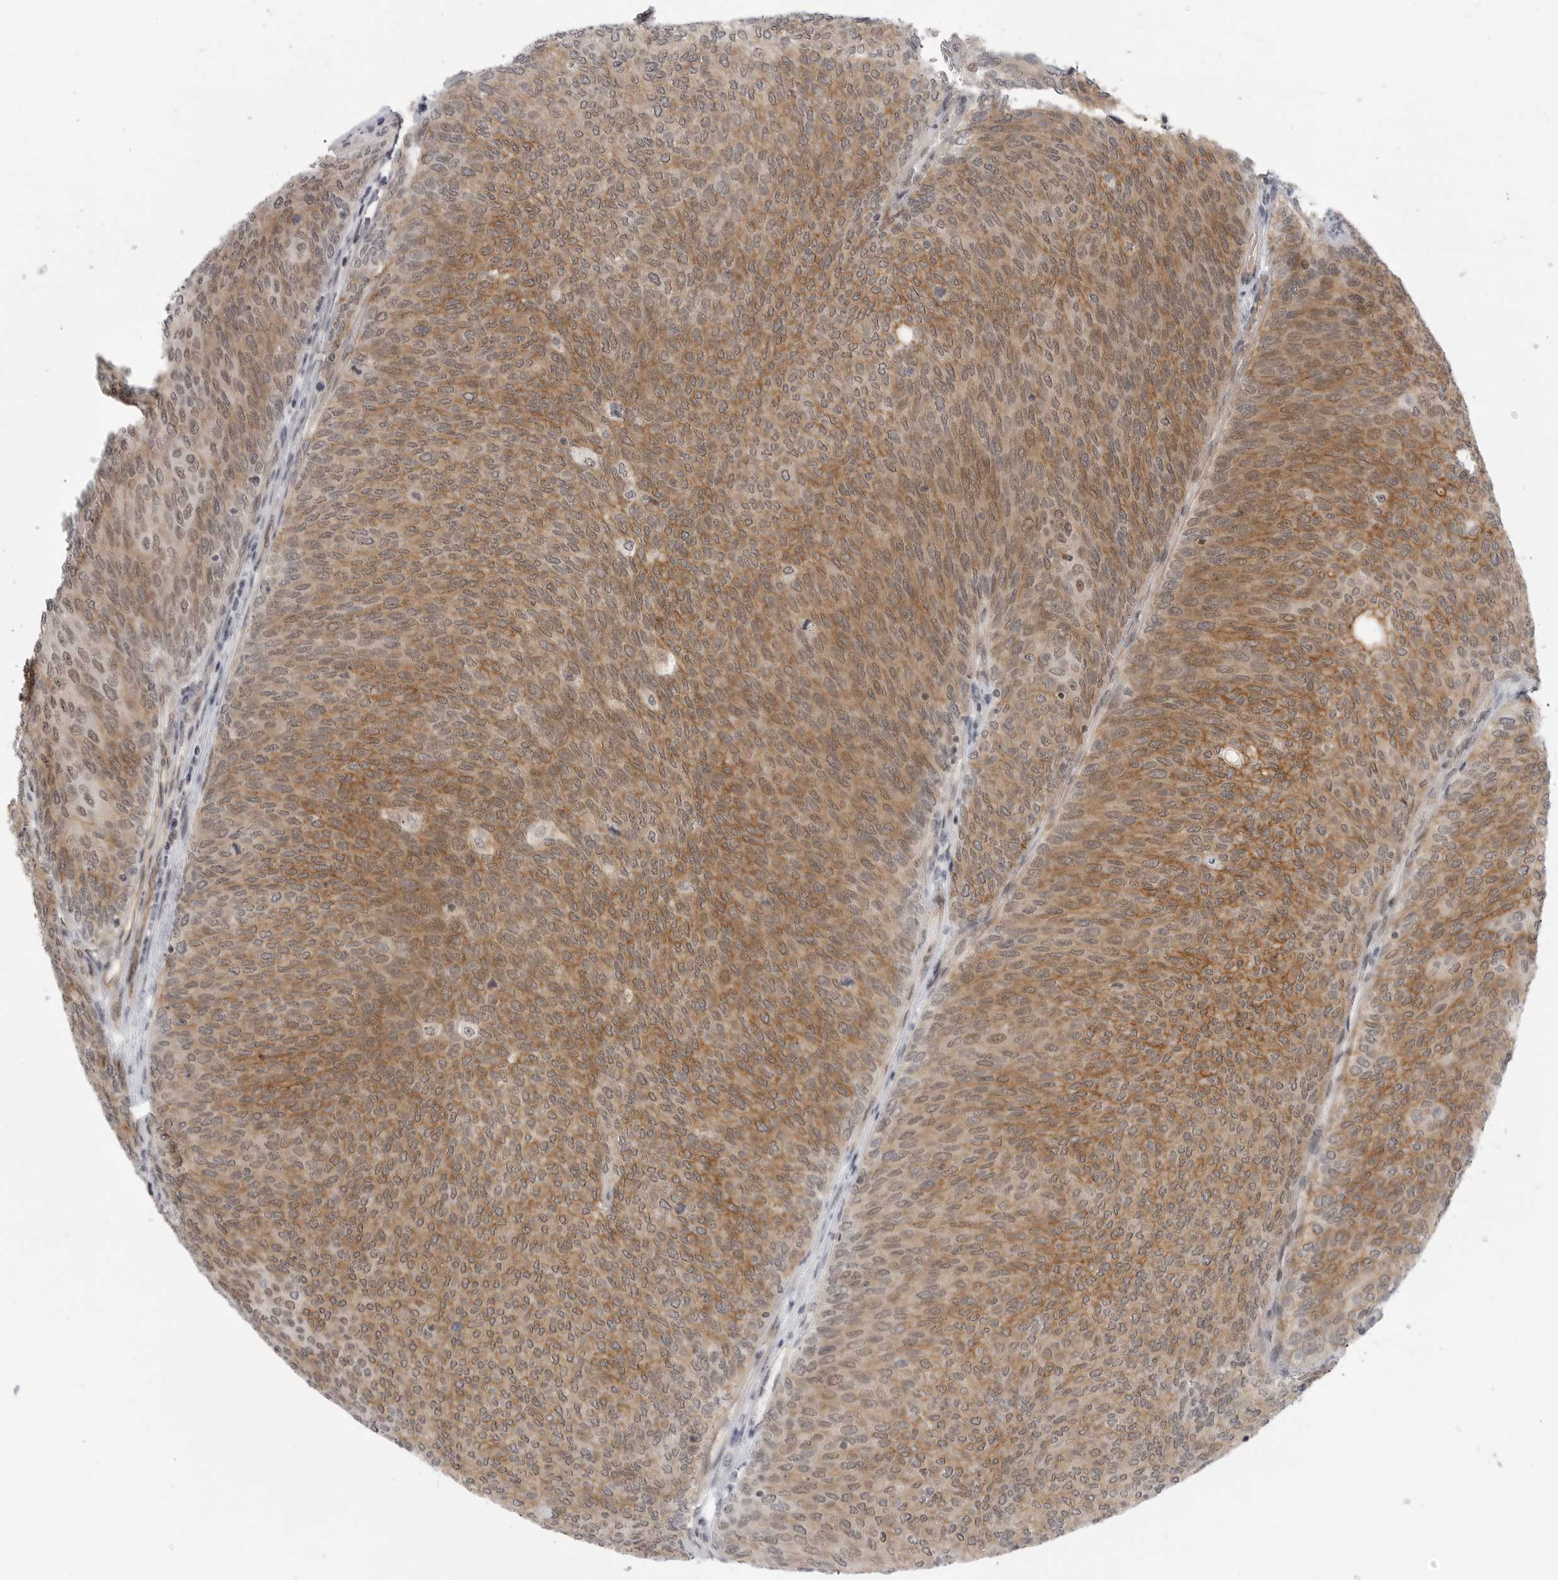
{"staining": {"intensity": "moderate", "quantity": ">75%", "location": "cytoplasmic/membranous"}, "tissue": "urothelial cancer", "cell_type": "Tumor cells", "image_type": "cancer", "snomed": [{"axis": "morphology", "description": "Urothelial carcinoma, Low grade"}, {"axis": "topography", "description": "Urinary bladder"}], "caption": "A high-resolution image shows IHC staining of urothelial cancer, which exhibits moderate cytoplasmic/membranous expression in about >75% of tumor cells.", "gene": "CEP295NL", "patient": {"sex": "female", "age": 79}}